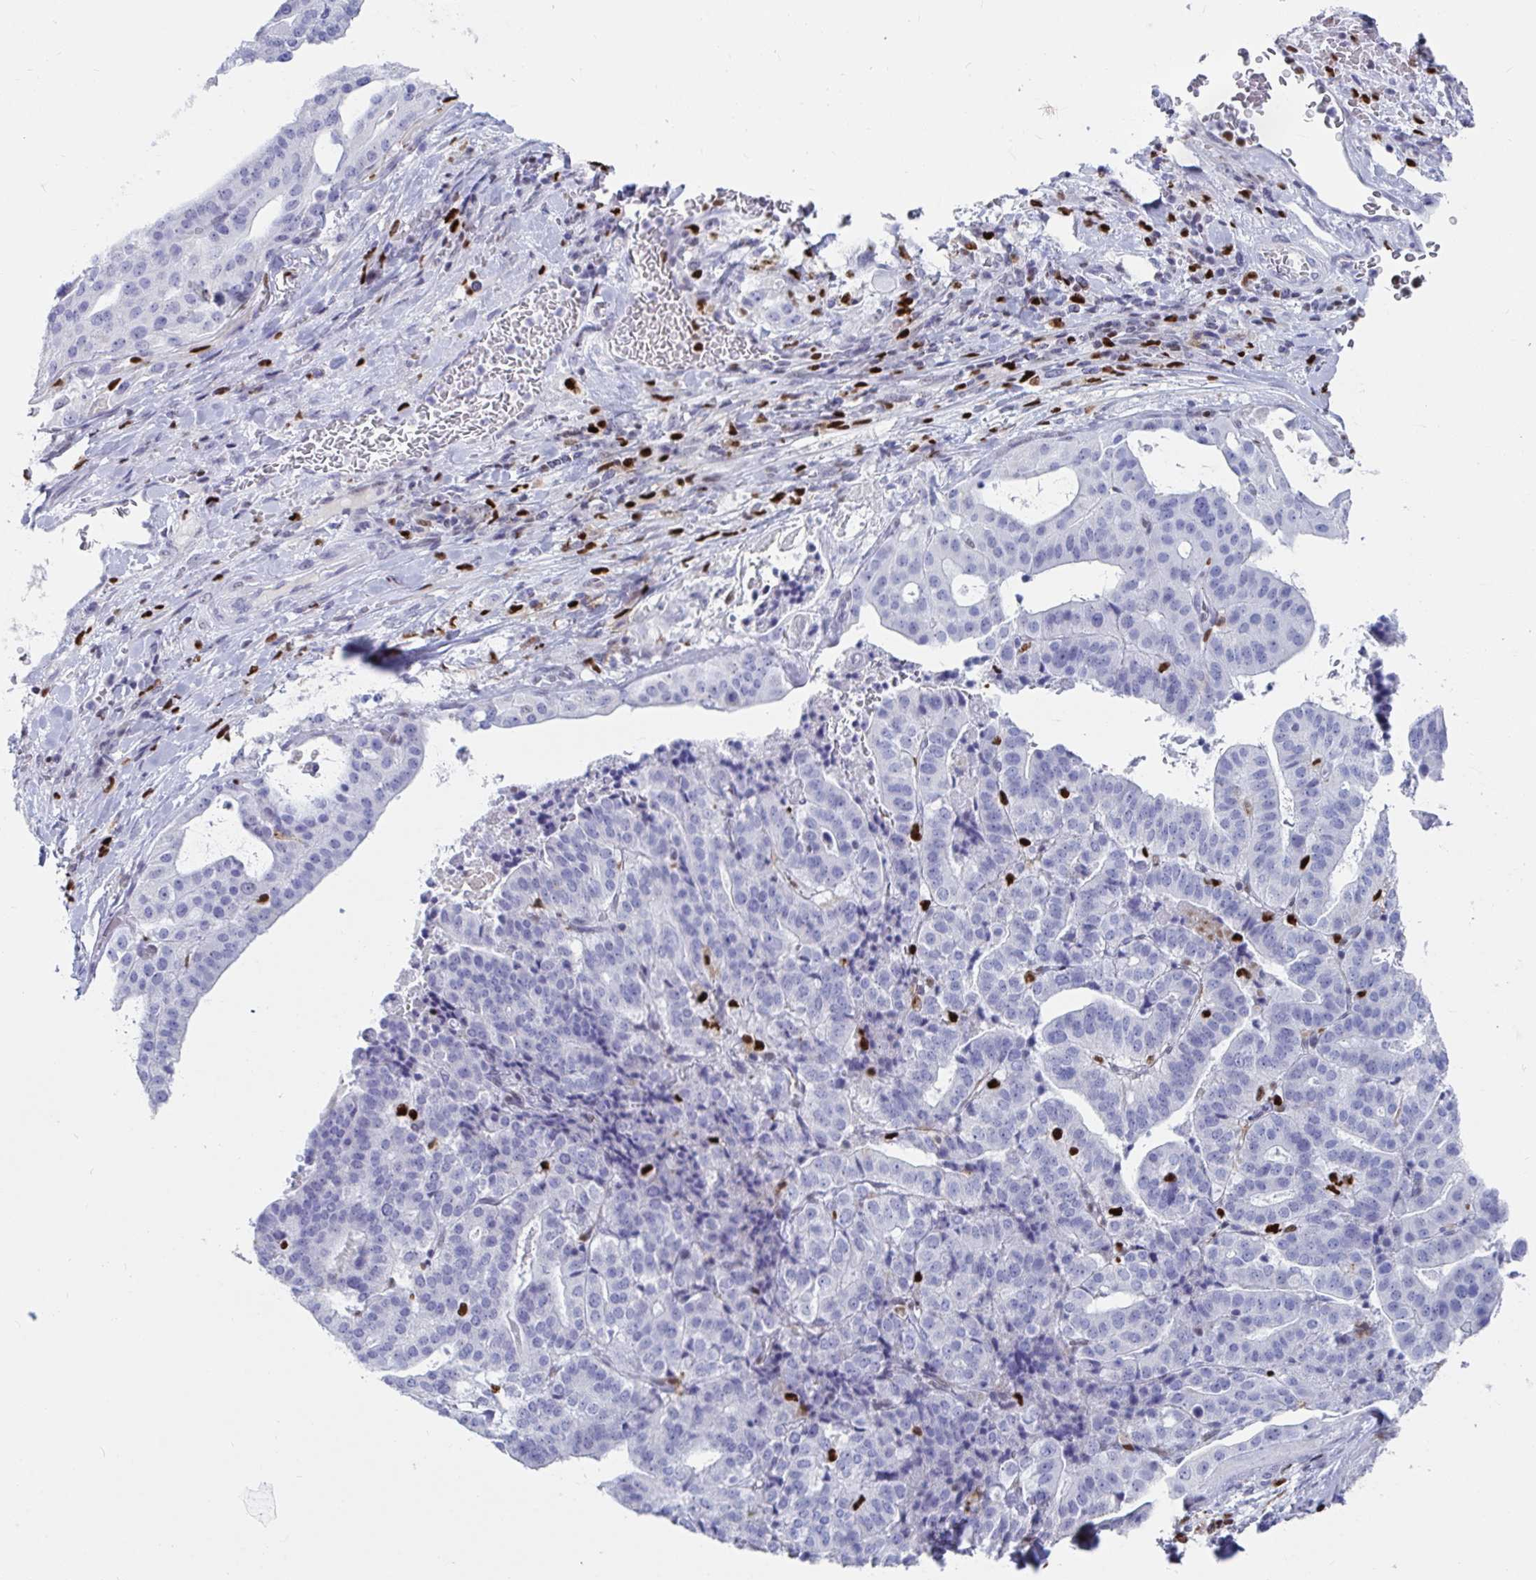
{"staining": {"intensity": "negative", "quantity": "none", "location": "none"}, "tissue": "stomach cancer", "cell_type": "Tumor cells", "image_type": "cancer", "snomed": [{"axis": "morphology", "description": "Adenocarcinoma, NOS"}, {"axis": "topography", "description": "Stomach"}], "caption": "A photomicrograph of human stomach cancer is negative for staining in tumor cells.", "gene": "ZNF586", "patient": {"sex": "male", "age": 48}}